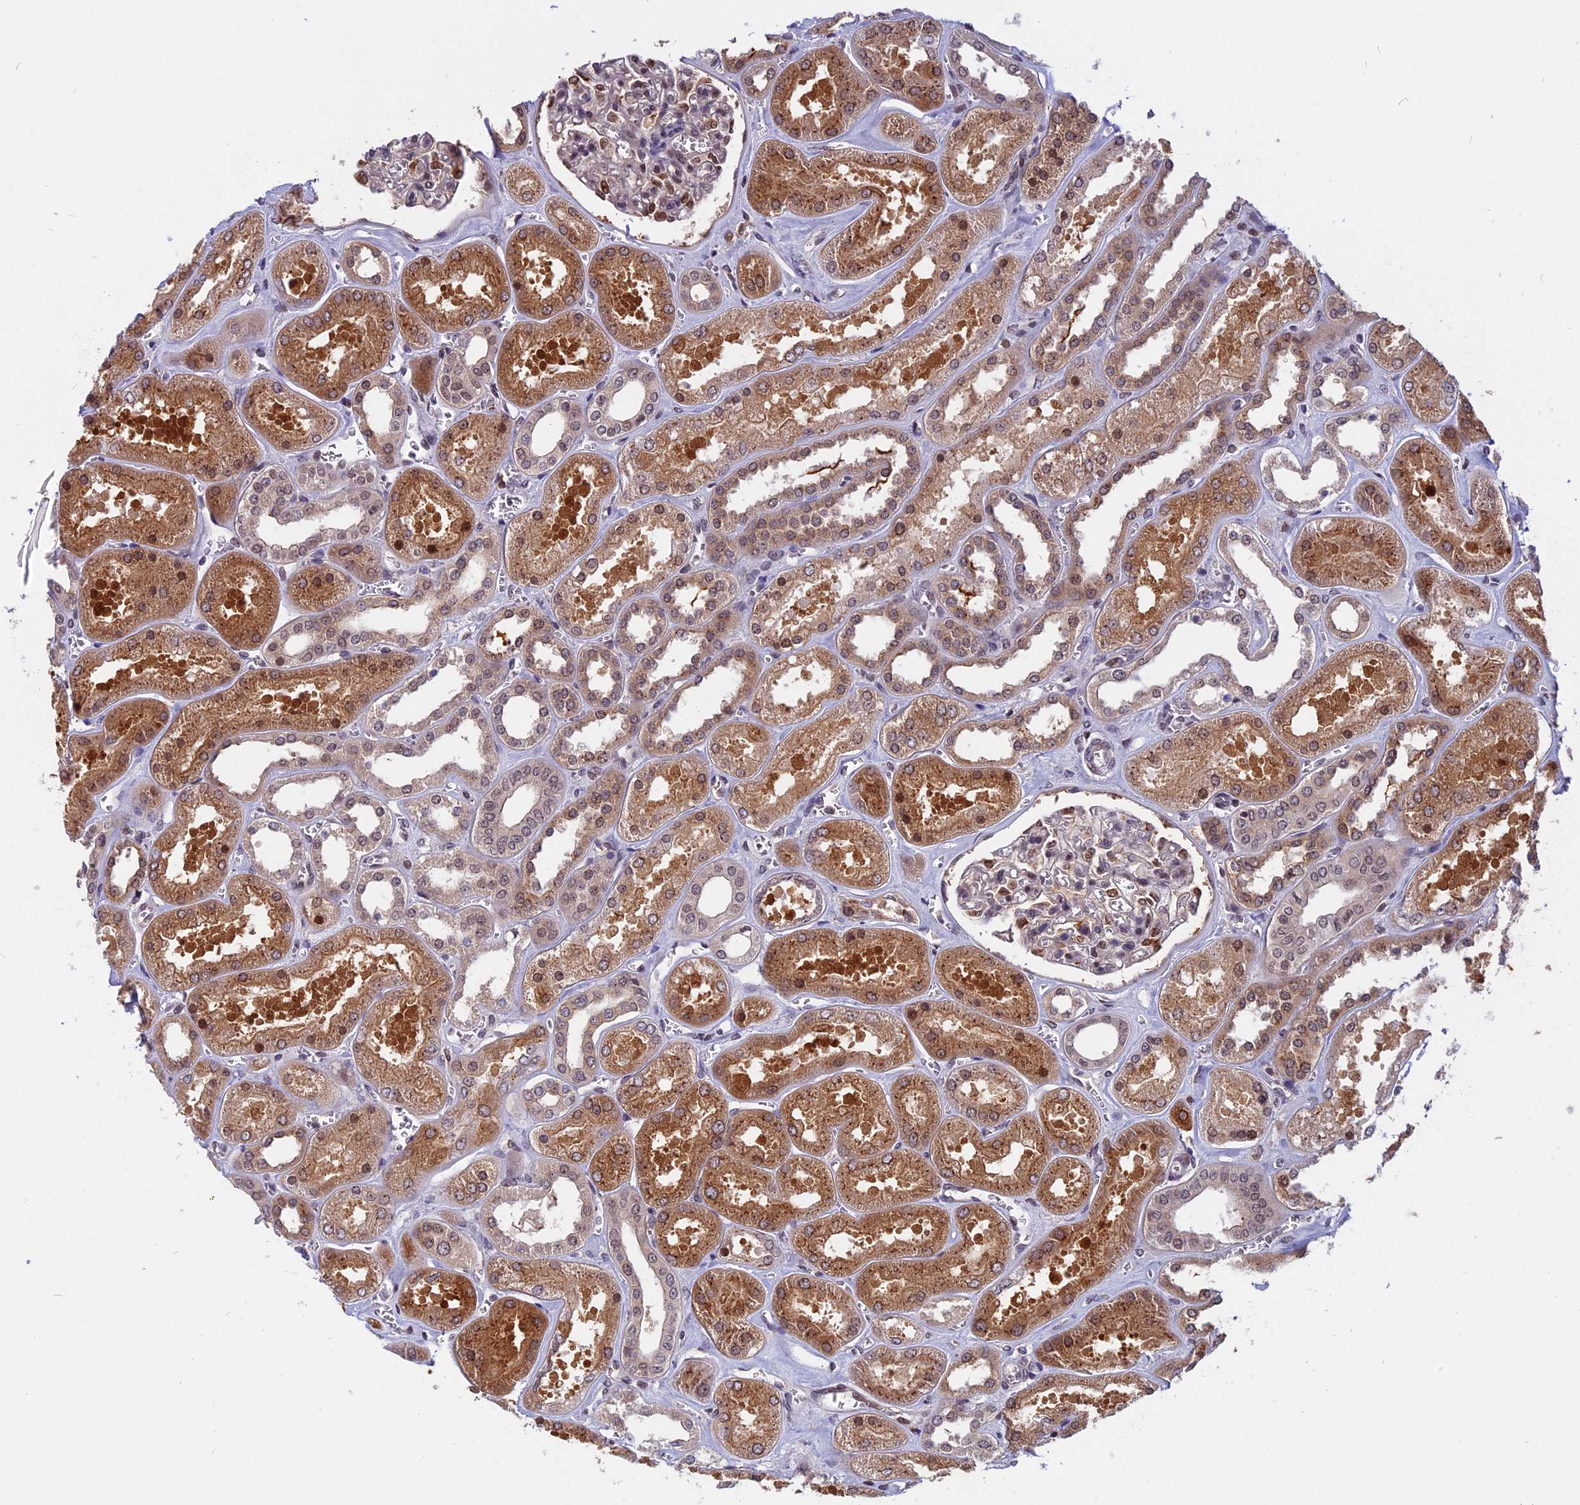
{"staining": {"intensity": "moderate", "quantity": "<25%", "location": "cytoplasmic/membranous,nuclear"}, "tissue": "kidney", "cell_type": "Cells in glomeruli", "image_type": "normal", "snomed": [{"axis": "morphology", "description": "Normal tissue, NOS"}, {"axis": "morphology", "description": "Adenocarcinoma, NOS"}, {"axis": "topography", "description": "Kidney"}], "caption": "Immunohistochemical staining of normal human kidney demonstrates moderate cytoplasmic/membranous,nuclear protein expression in approximately <25% of cells in glomeruli.", "gene": "CCDC113", "patient": {"sex": "female", "age": 68}}